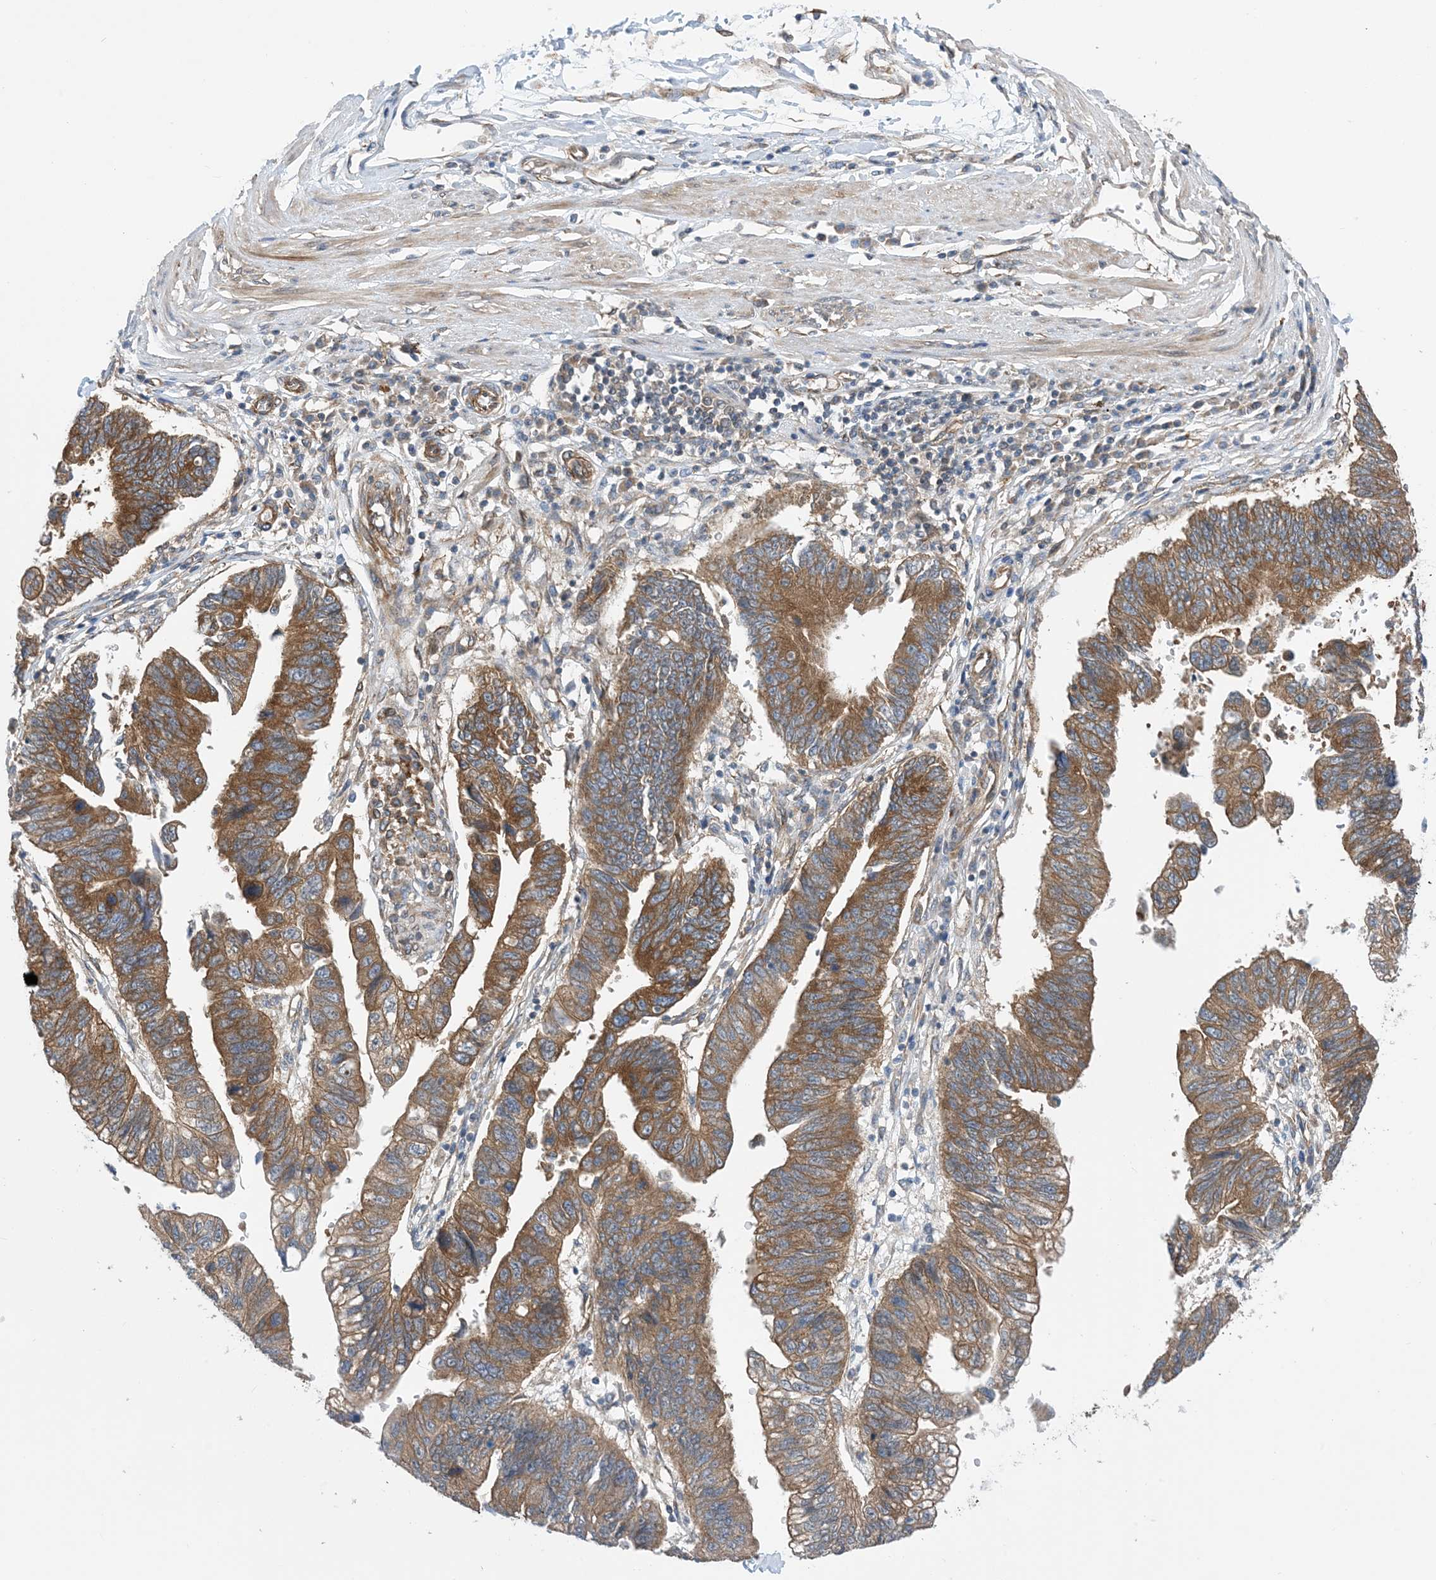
{"staining": {"intensity": "moderate", "quantity": ">75%", "location": "cytoplasmic/membranous"}, "tissue": "stomach cancer", "cell_type": "Tumor cells", "image_type": "cancer", "snomed": [{"axis": "morphology", "description": "Adenocarcinoma, NOS"}, {"axis": "topography", "description": "Stomach"}], "caption": "Immunohistochemistry (DAB (3,3'-diaminobenzidine)) staining of adenocarcinoma (stomach) displays moderate cytoplasmic/membranous protein positivity in about >75% of tumor cells. (DAB IHC, brown staining for protein, blue staining for nuclei).", "gene": "EHBP1", "patient": {"sex": "male", "age": 59}}